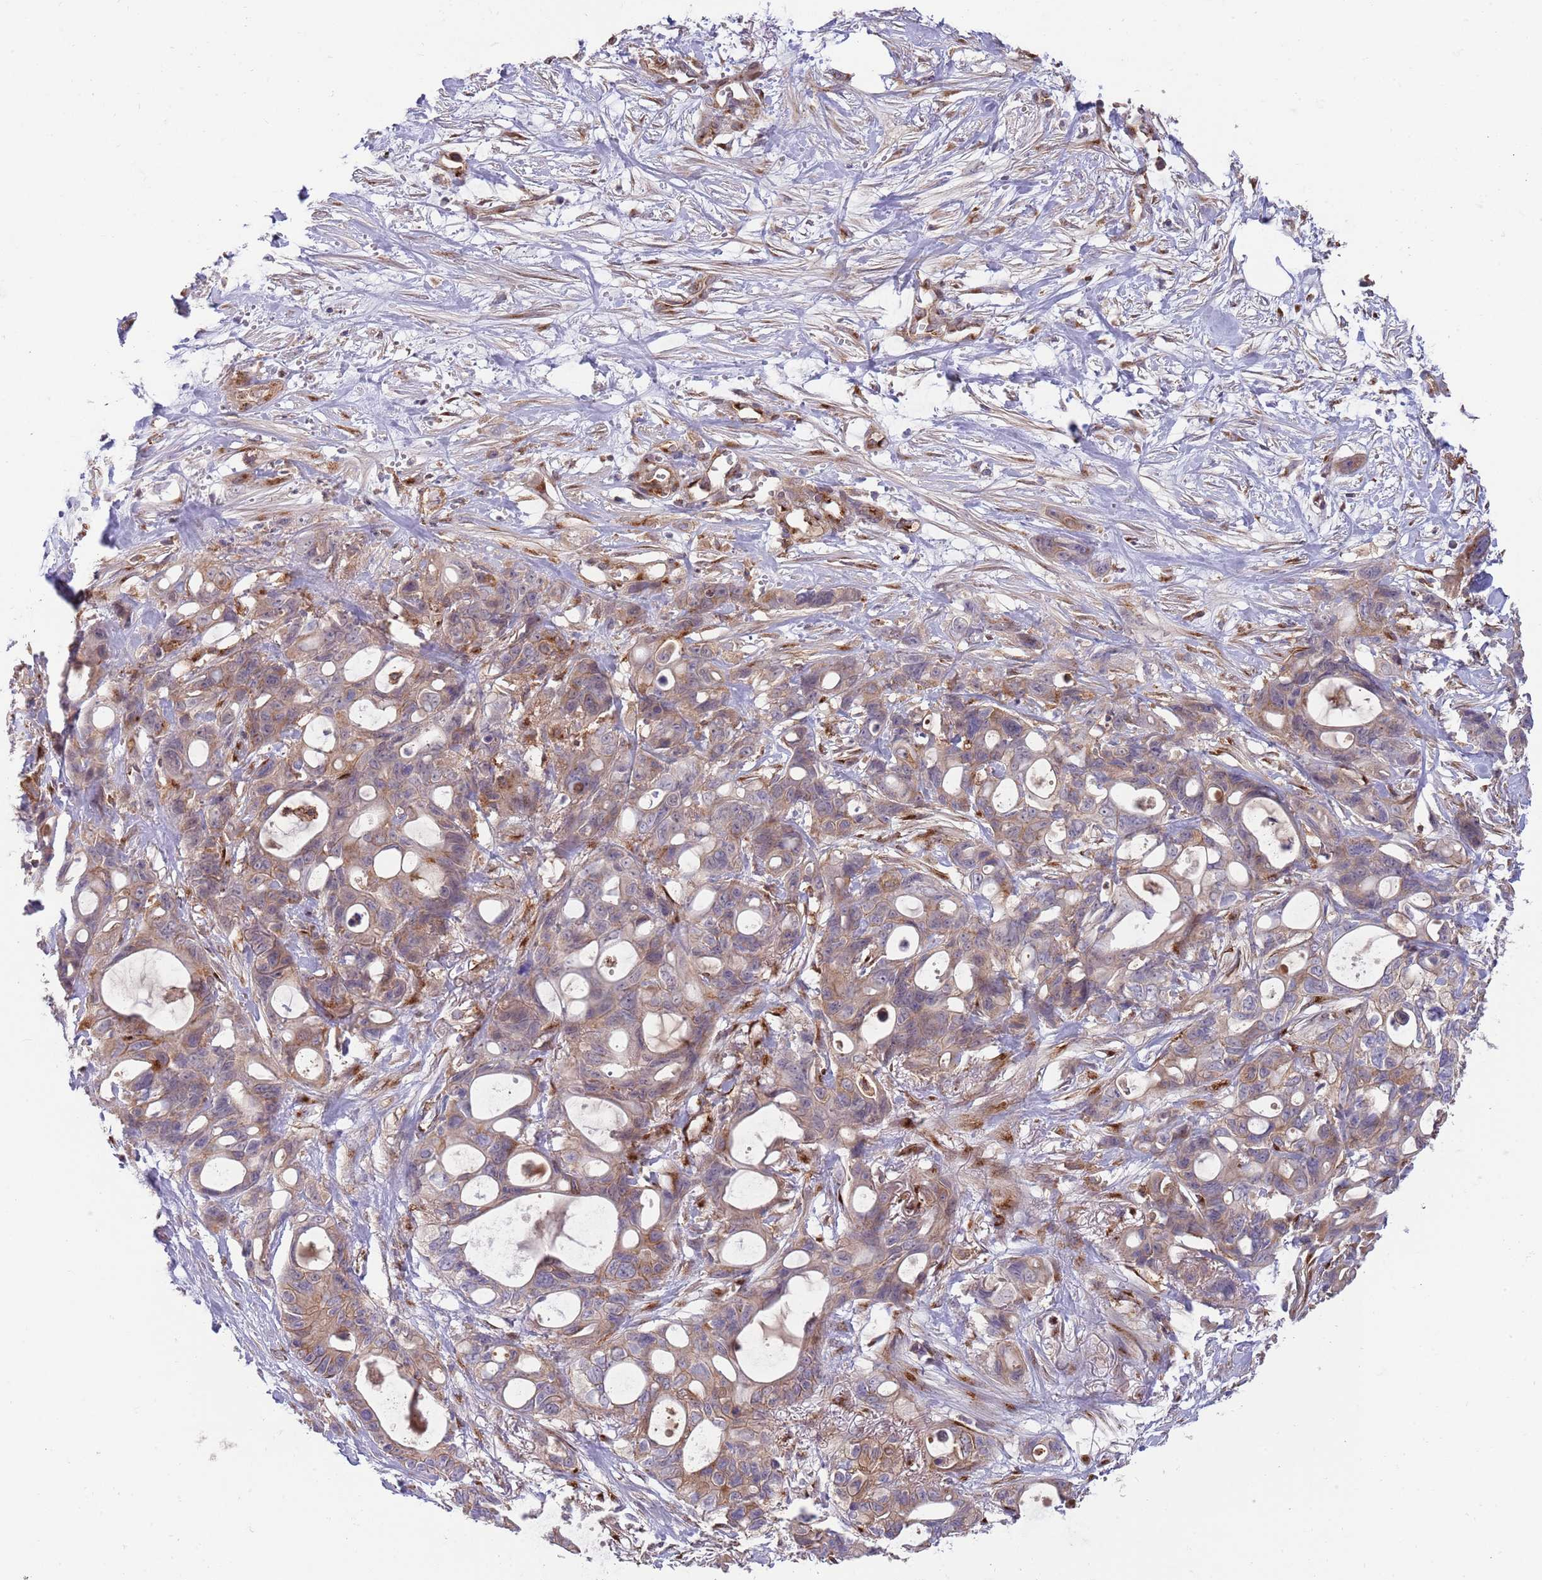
{"staining": {"intensity": "moderate", "quantity": "25%-75%", "location": "cytoplasmic/membranous"}, "tissue": "ovarian cancer", "cell_type": "Tumor cells", "image_type": "cancer", "snomed": [{"axis": "morphology", "description": "Cystadenocarcinoma, mucinous, NOS"}, {"axis": "topography", "description": "Ovary"}], "caption": "Immunohistochemical staining of human ovarian cancer (mucinous cystadenocarcinoma) demonstrates moderate cytoplasmic/membranous protein positivity in about 25%-75% of tumor cells.", "gene": "BTBD7", "patient": {"sex": "female", "age": 70}}